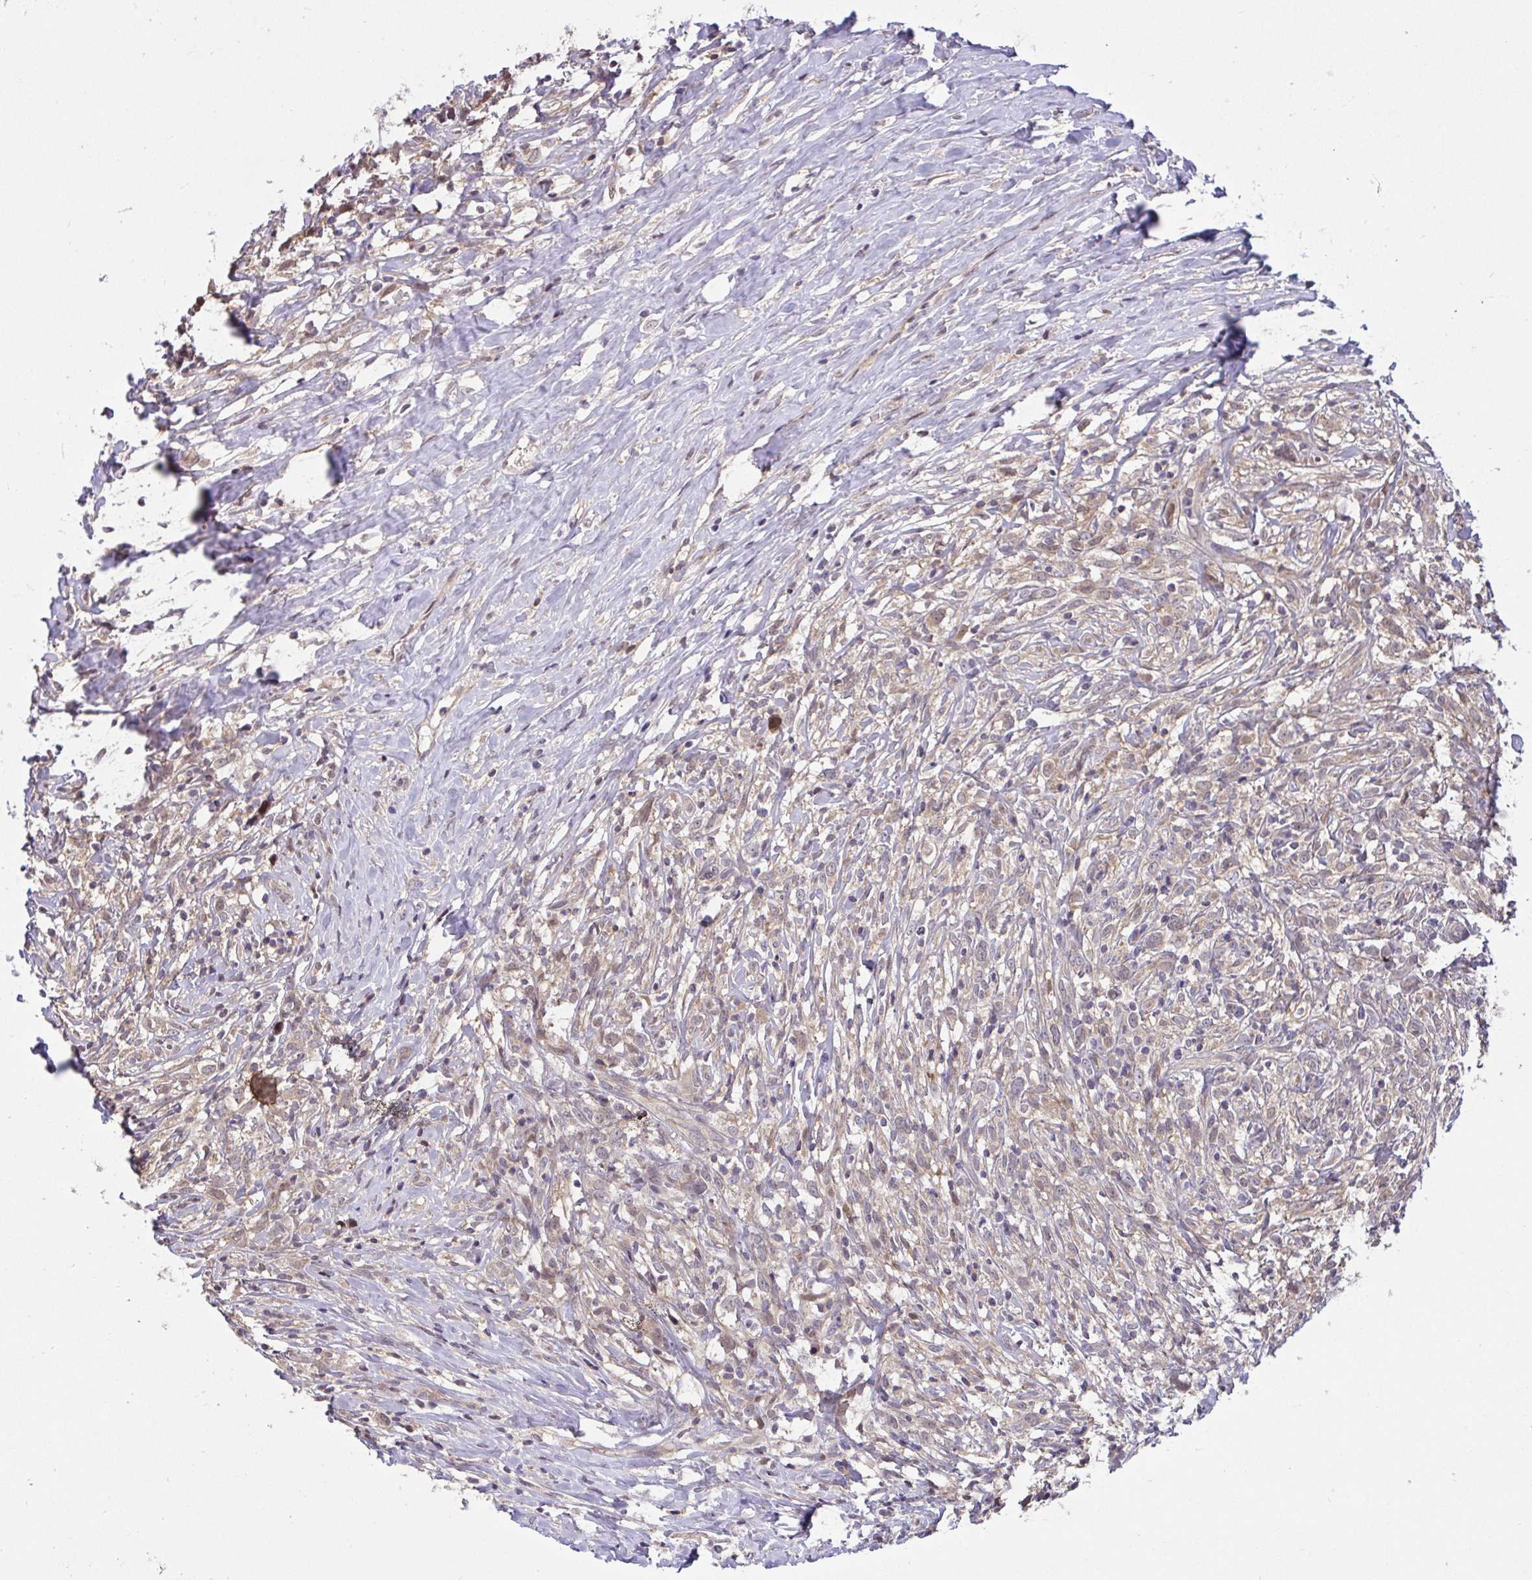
{"staining": {"intensity": "weak", "quantity": ">75%", "location": "cytoplasmic/membranous"}, "tissue": "lymphoma", "cell_type": "Tumor cells", "image_type": "cancer", "snomed": [{"axis": "morphology", "description": "Hodgkin's disease, NOS"}, {"axis": "topography", "description": "No Tissue"}], "caption": "Immunohistochemistry (IHC) histopathology image of neoplastic tissue: Hodgkin's disease stained using immunohistochemistry shows low levels of weak protein expression localized specifically in the cytoplasmic/membranous of tumor cells, appearing as a cytoplasmic/membranous brown color.", "gene": "RDH14", "patient": {"sex": "female", "age": 21}}